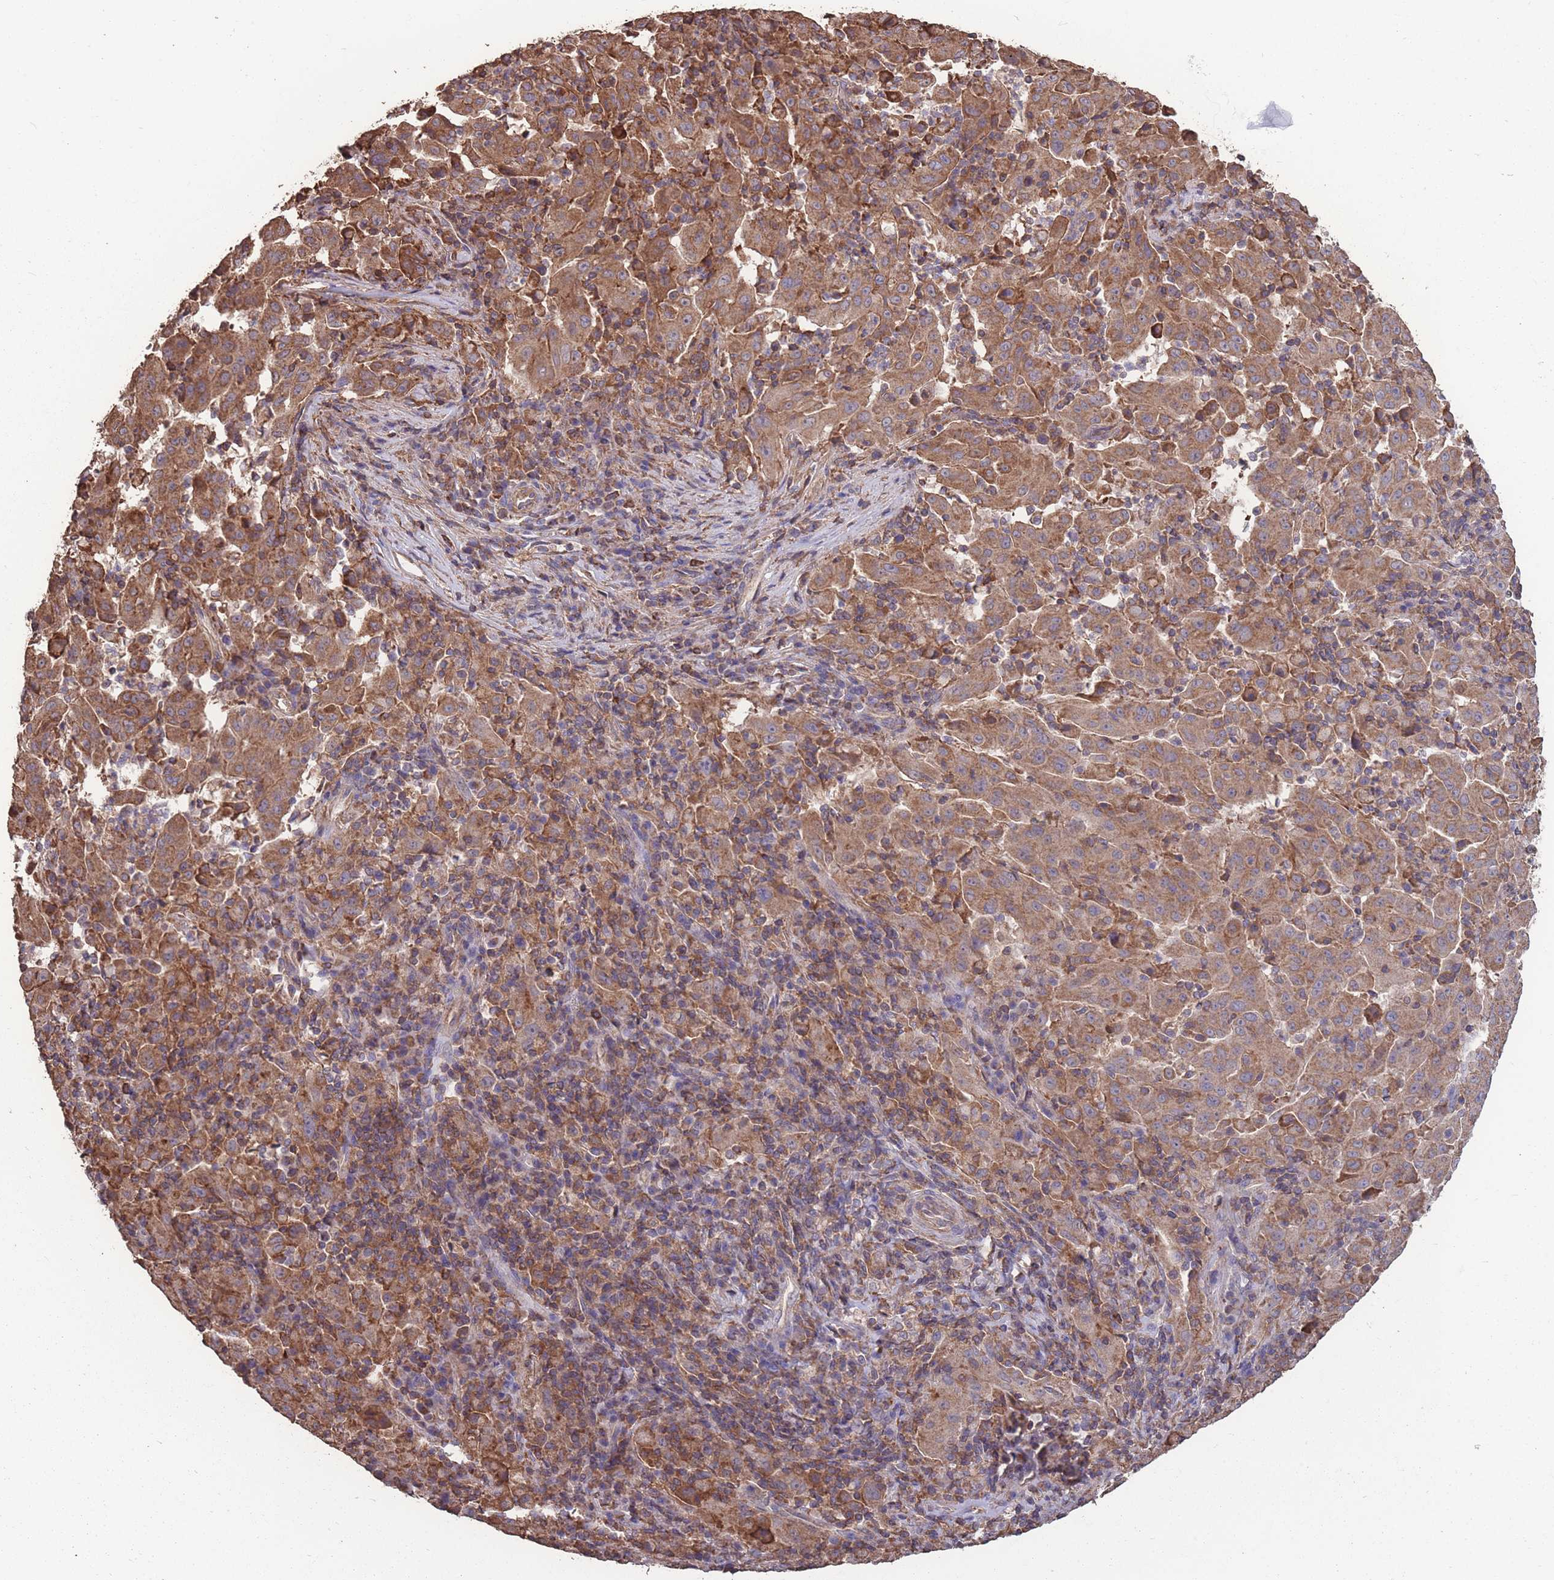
{"staining": {"intensity": "moderate", "quantity": ">75%", "location": "cytoplasmic/membranous"}, "tissue": "pancreatic cancer", "cell_type": "Tumor cells", "image_type": "cancer", "snomed": [{"axis": "morphology", "description": "Adenocarcinoma, NOS"}, {"axis": "topography", "description": "Pancreas"}], "caption": "This photomicrograph reveals immunohistochemistry (IHC) staining of human pancreatic cancer, with medium moderate cytoplasmic/membranous staining in about >75% of tumor cells.", "gene": "NUDT21", "patient": {"sex": "male", "age": 63}}